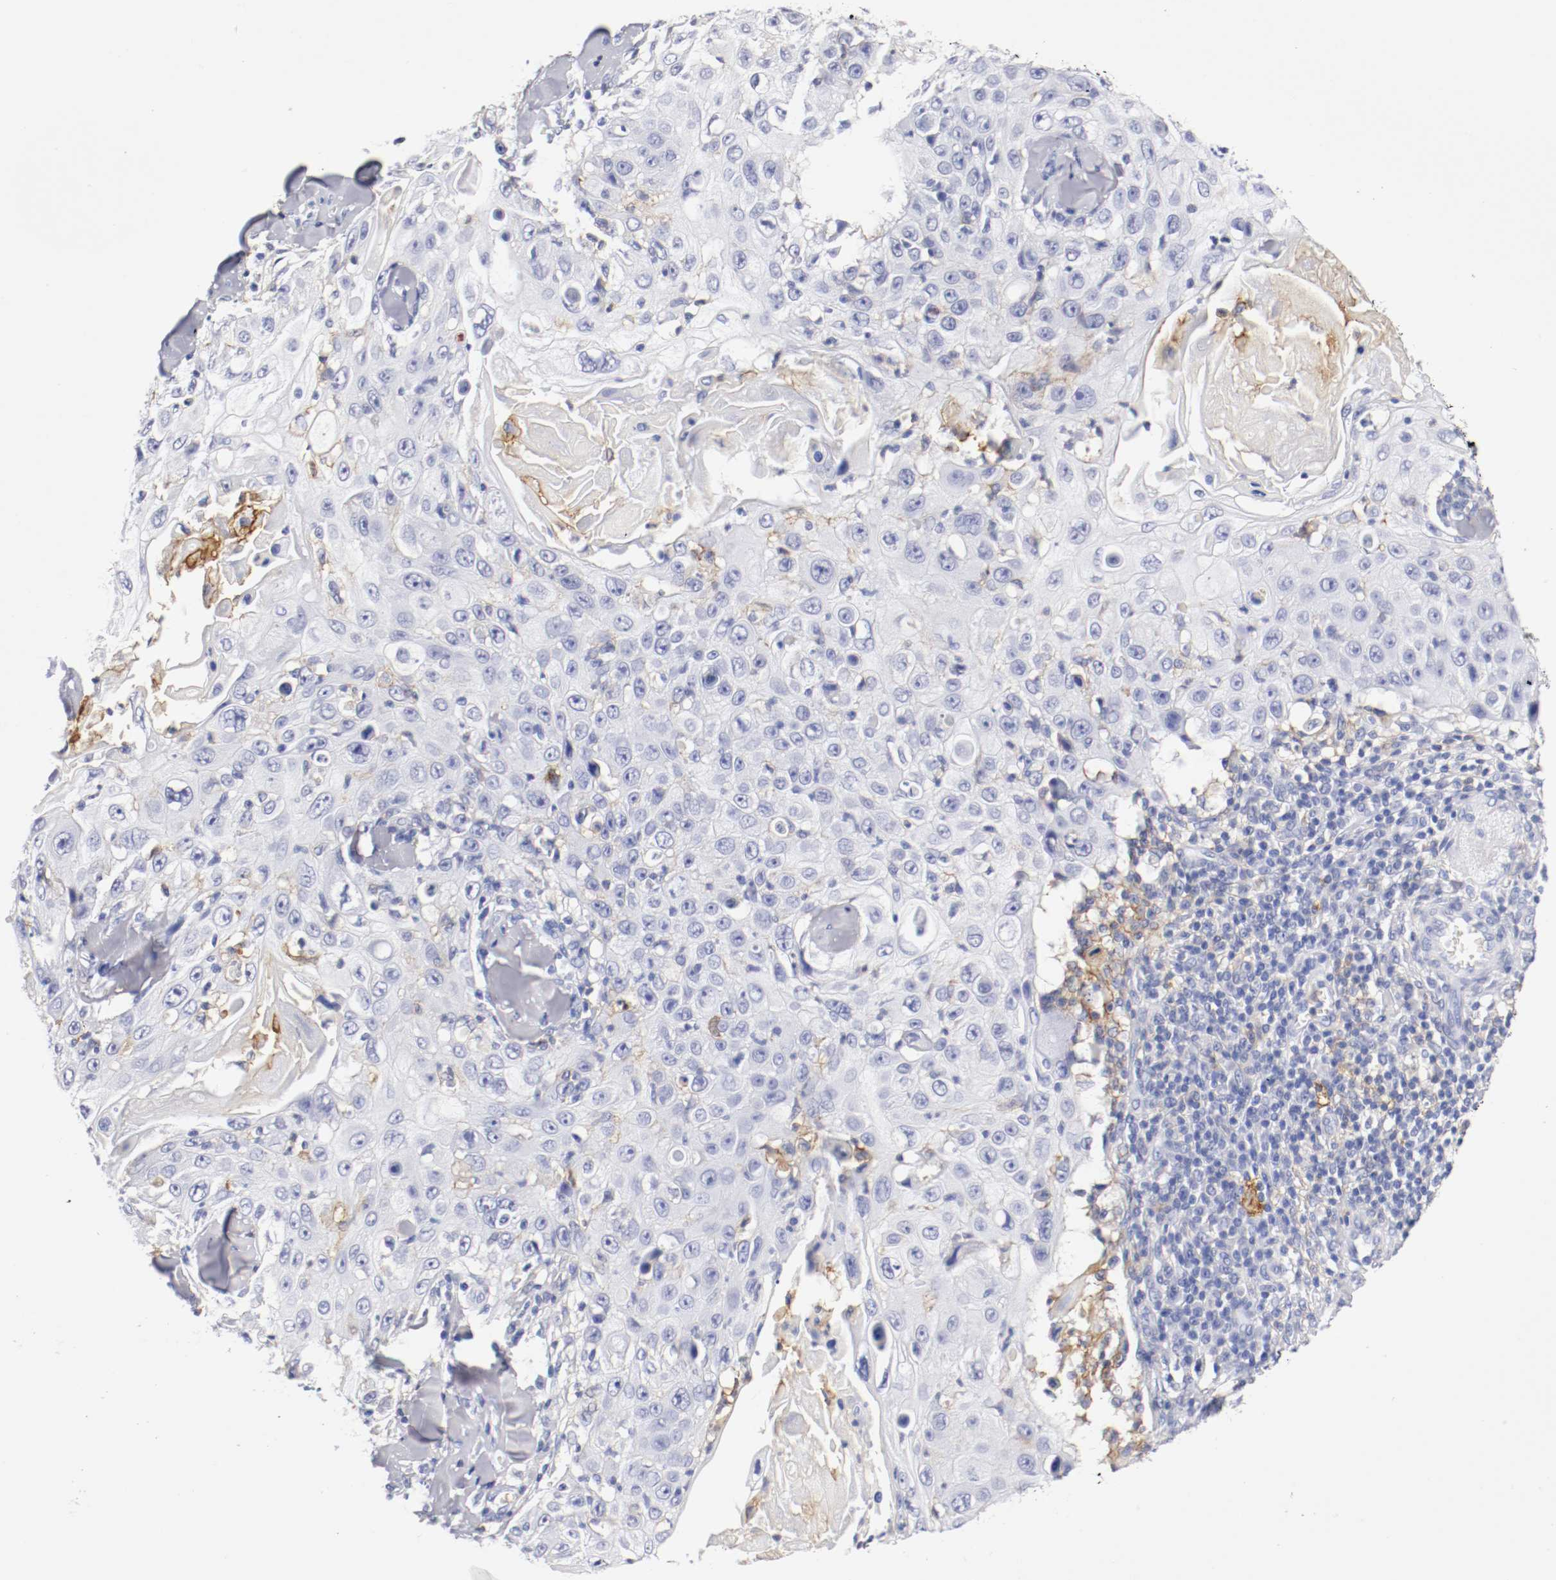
{"staining": {"intensity": "negative", "quantity": "none", "location": "none"}, "tissue": "skin cancer", "cell_type": "Tumor cells", "image_type": "cancer", "snomed": [{"axis": "morphology", "description": "Squamous cell carcinoma, NOS"}, {"axis": "topography", "description": "Skin"}], "caption": "Squamous cell carcinoma (skin) stained for a protein using IHC exhibits no staining tumor cells.", "gene": "ITGAX", "patient": {"sex": "male", "age": 86}}